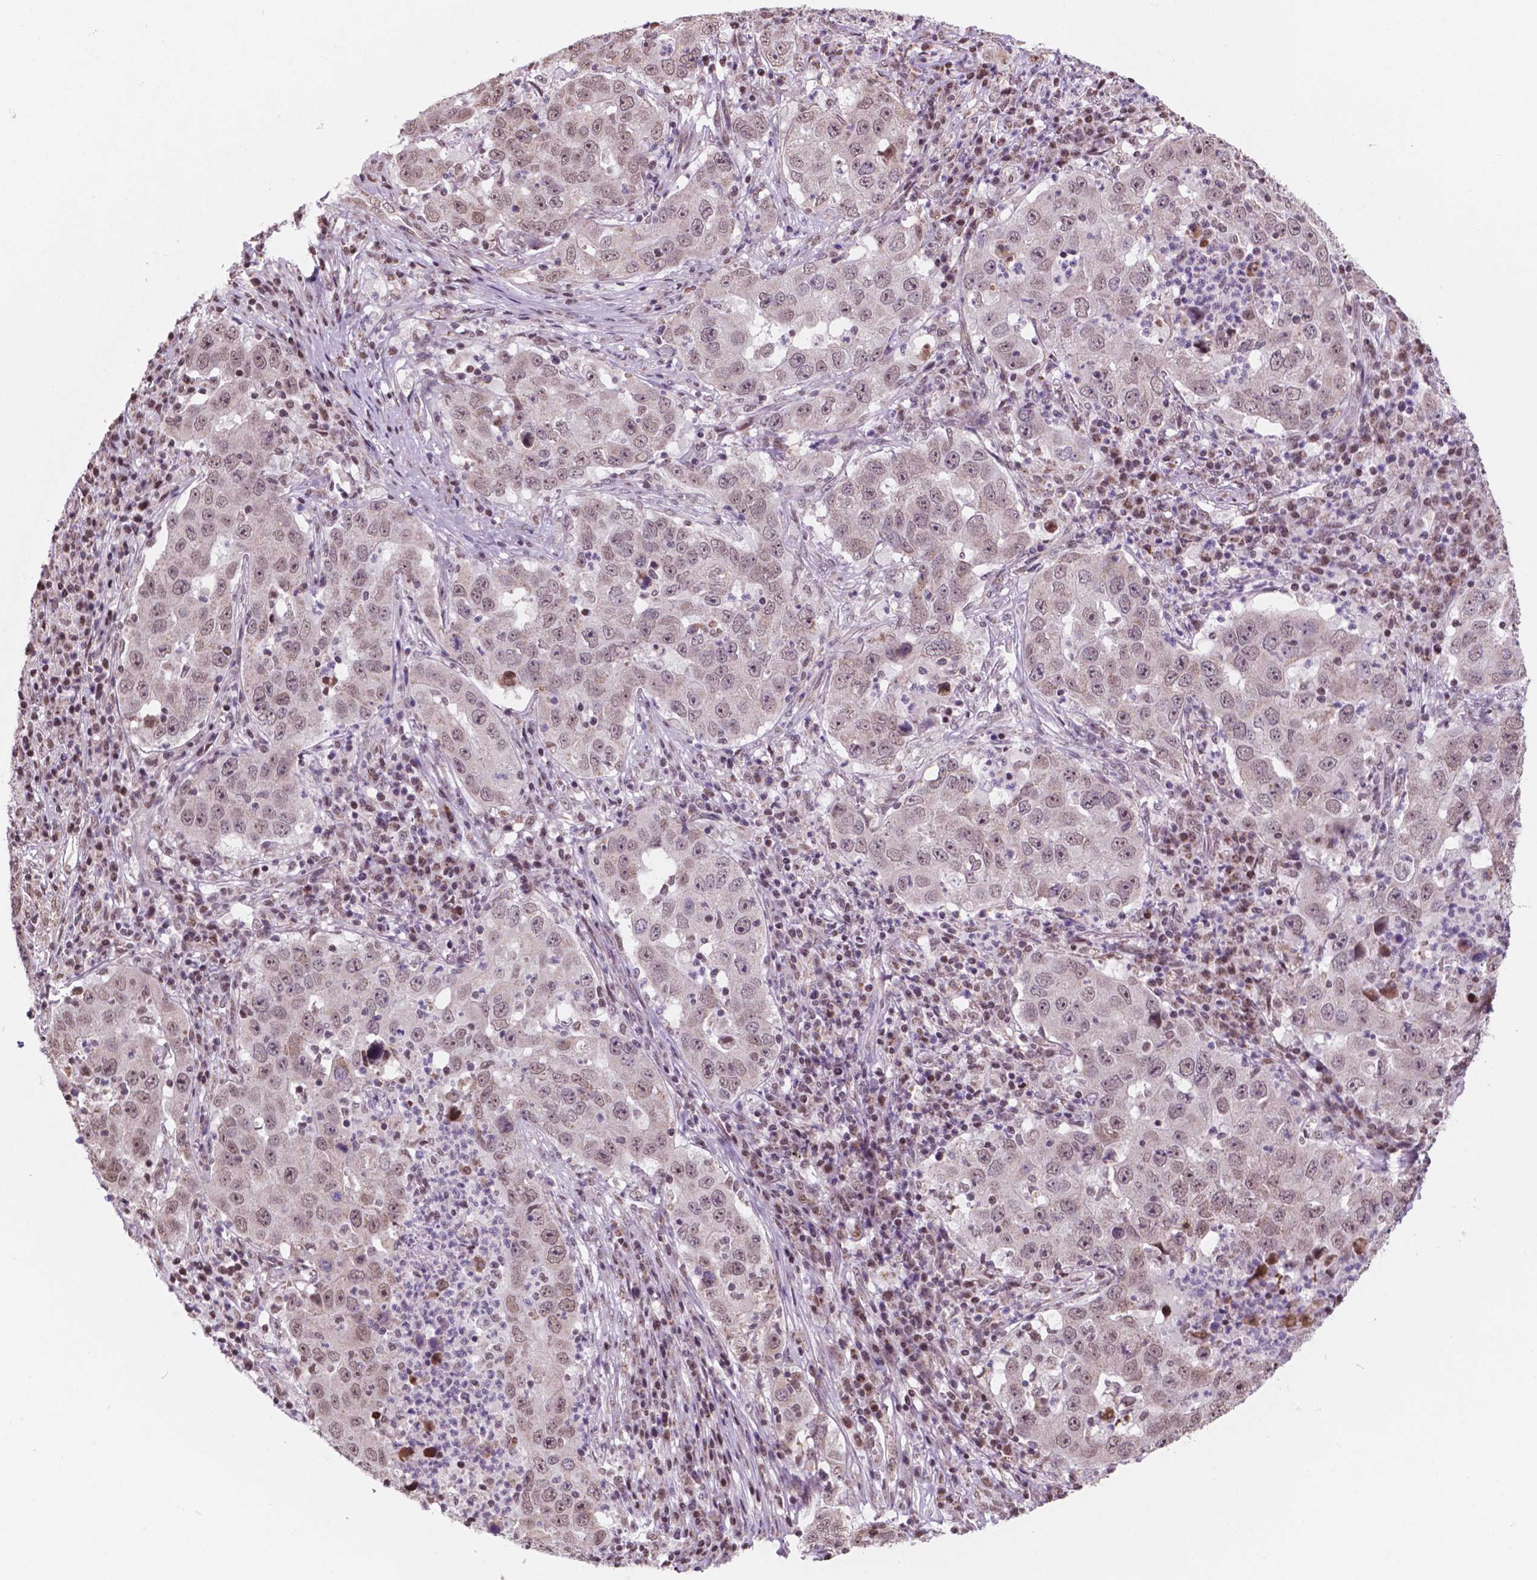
{"staining": {"intensity": "weak", "quantity": "25%-75%", "location": "cytoplasmic/membranous,nuclear"}, "tissue": "lung cancer", "cell_type": "Tumor cells", "image_type": "cancer", "snomed": [{"axis": "morphology", "description": "Adenocarcinoma, NOS"}, {"axis": "topography", "description": "Lung"}], "caption": "Lung cancer (adenocarcinoma) stained for a protein exhibits weak cytoplasmic/membranous and nuclear positivity in tumor cells.", "gene": "NDUFA10", "patient": {"sex": "male", "age": 73}}